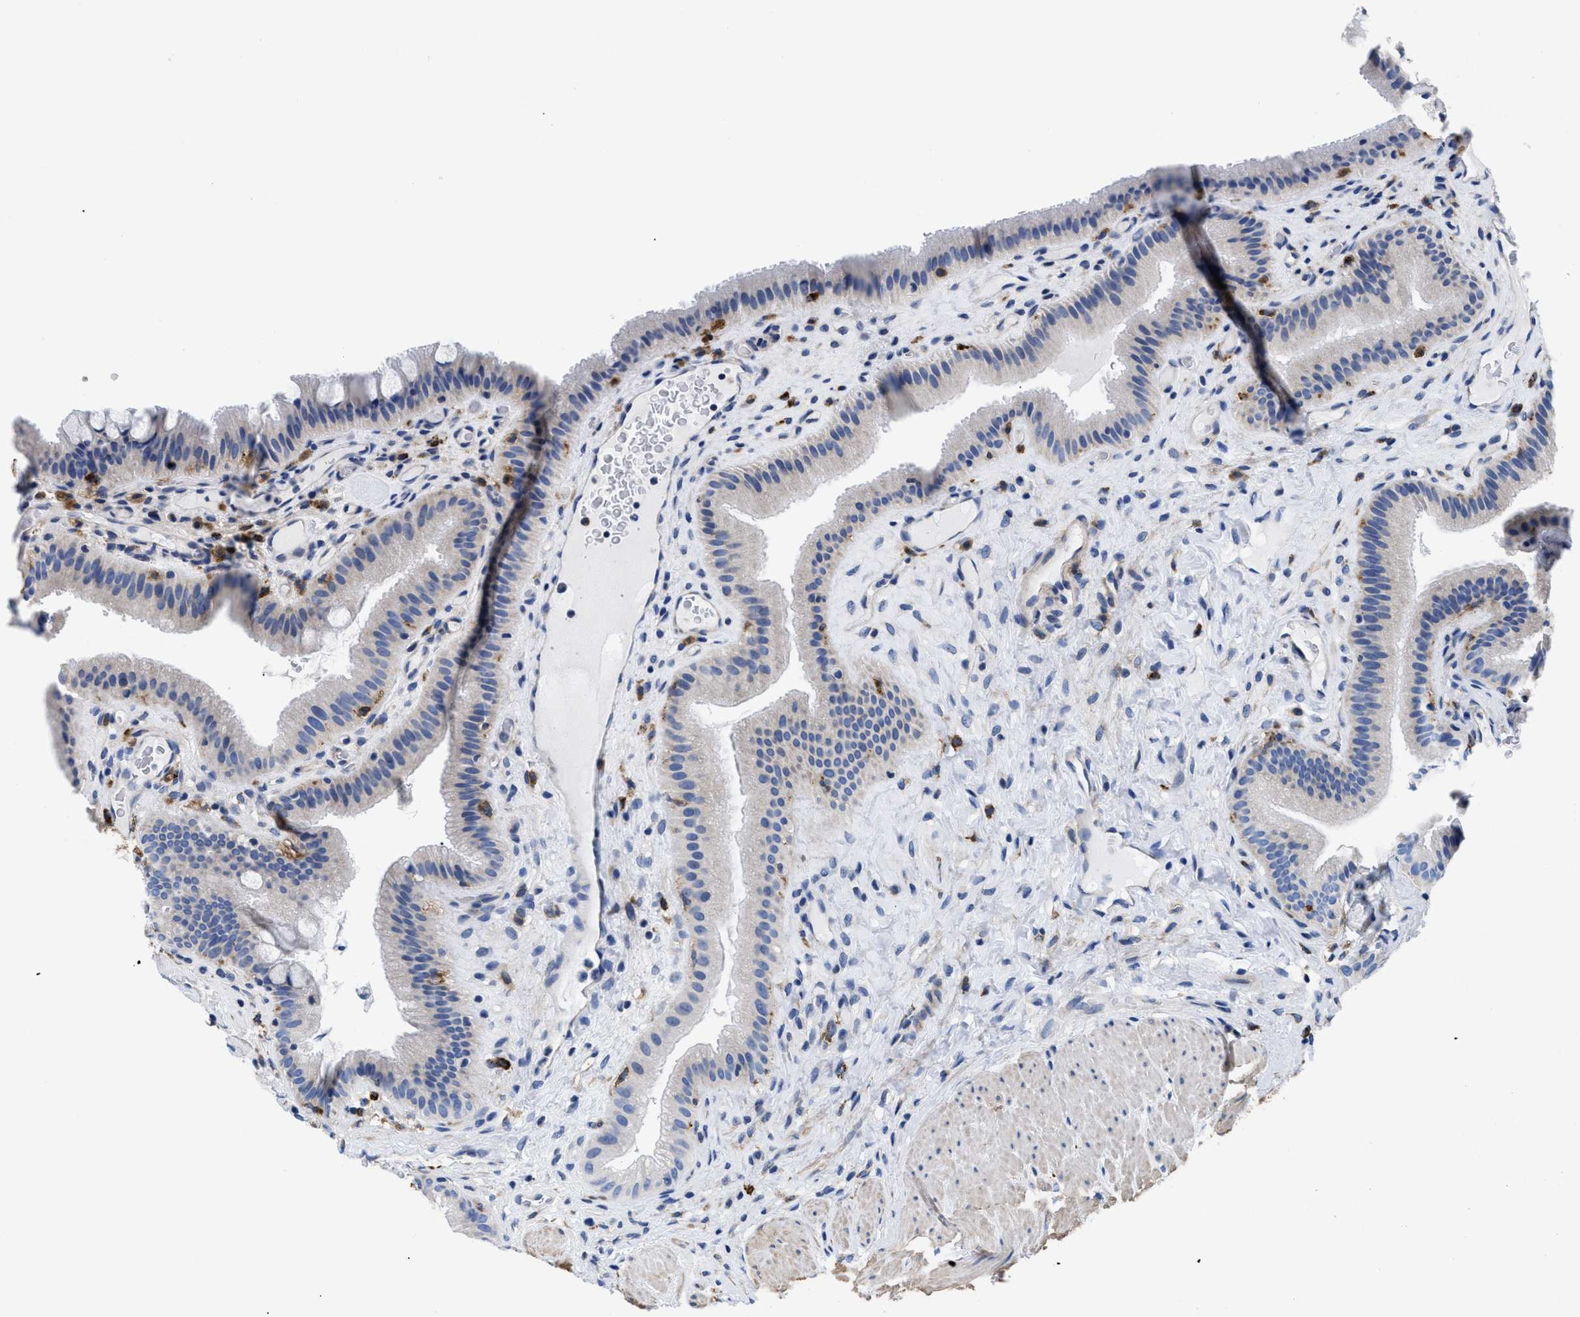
{"staining": {"intensity": "negative", "quantity": "none", "location": "none"}, "tissue": "gallbladder", "cell_type": "Glandular cells", "image_type": "normal", "snomed": [{"axis": "morphology", "description": "Normal tissue, NOS"}, {"axis": "topography", "description": "Gallbladder"}], "caption": "Gallbladder was stained to show a protein in brown. There is no significant staining in glandular cells. (DAB immunohistochemistry (IHC) with hematoxylin counter stain).", "gene": "HLA", "patient": {"sex": "male", "age": 49}}